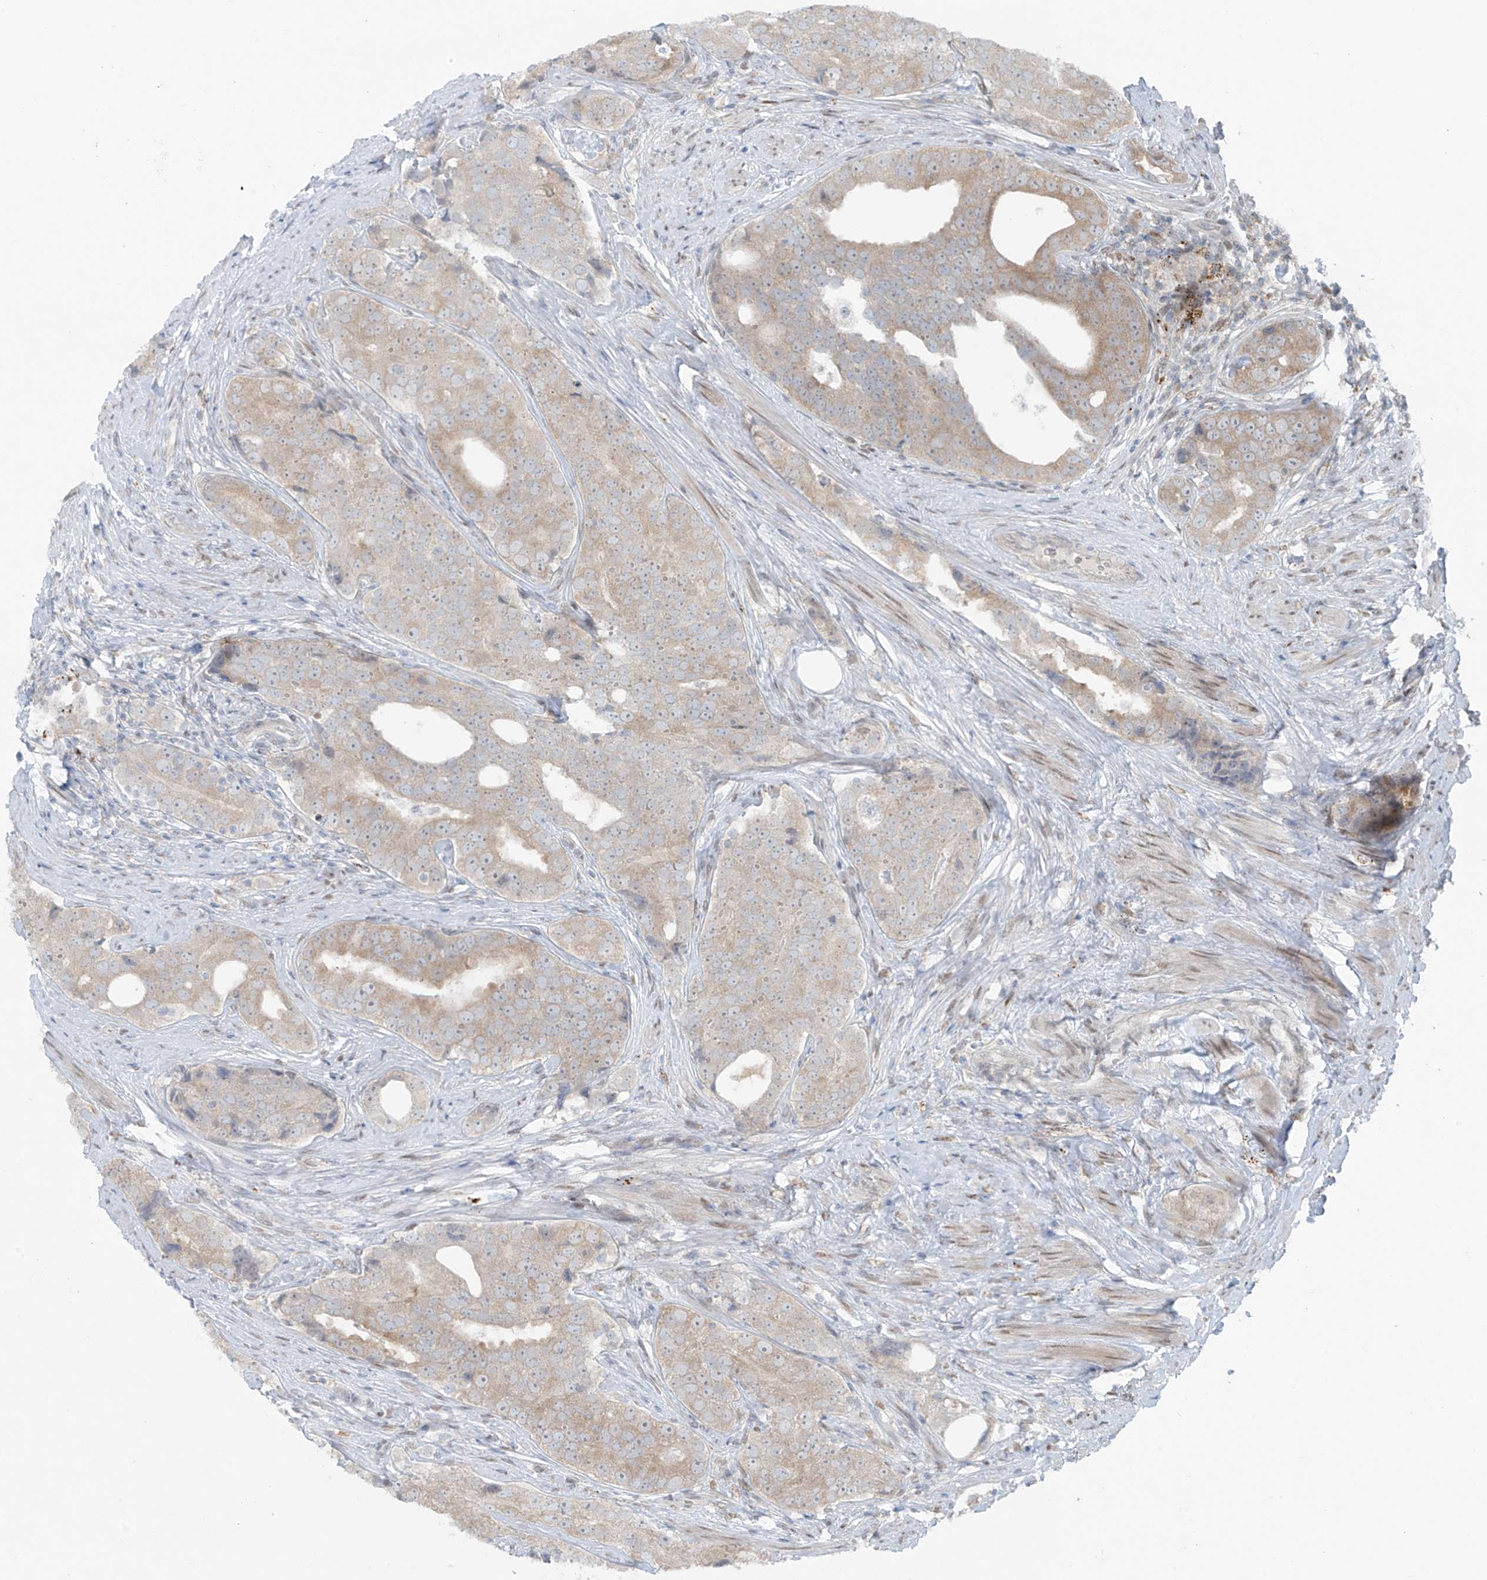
{"staining": {"intensity": "moderate", "quantity": "<25%", "location": "cytoplasmic/membranous"}, "tissue": "prostate cancer", "cell_type": "Tumor cells", "image_type": "cancer", "snomed": [{"axis": "morphology", "description": "Adenocarcinoma, High grade"}, {"axis": "topography", "description": "Prostate"}], "caption": "This histopathology image reveals immunohistochemistry (IHC) staining of human prostate high-grade adenocarcinoma, with low moderate cytoplasmic/membranous expression in about <25% of tumor cells.", "gene": "PPAT", "patient": {"sex": "male", "age": 56}}